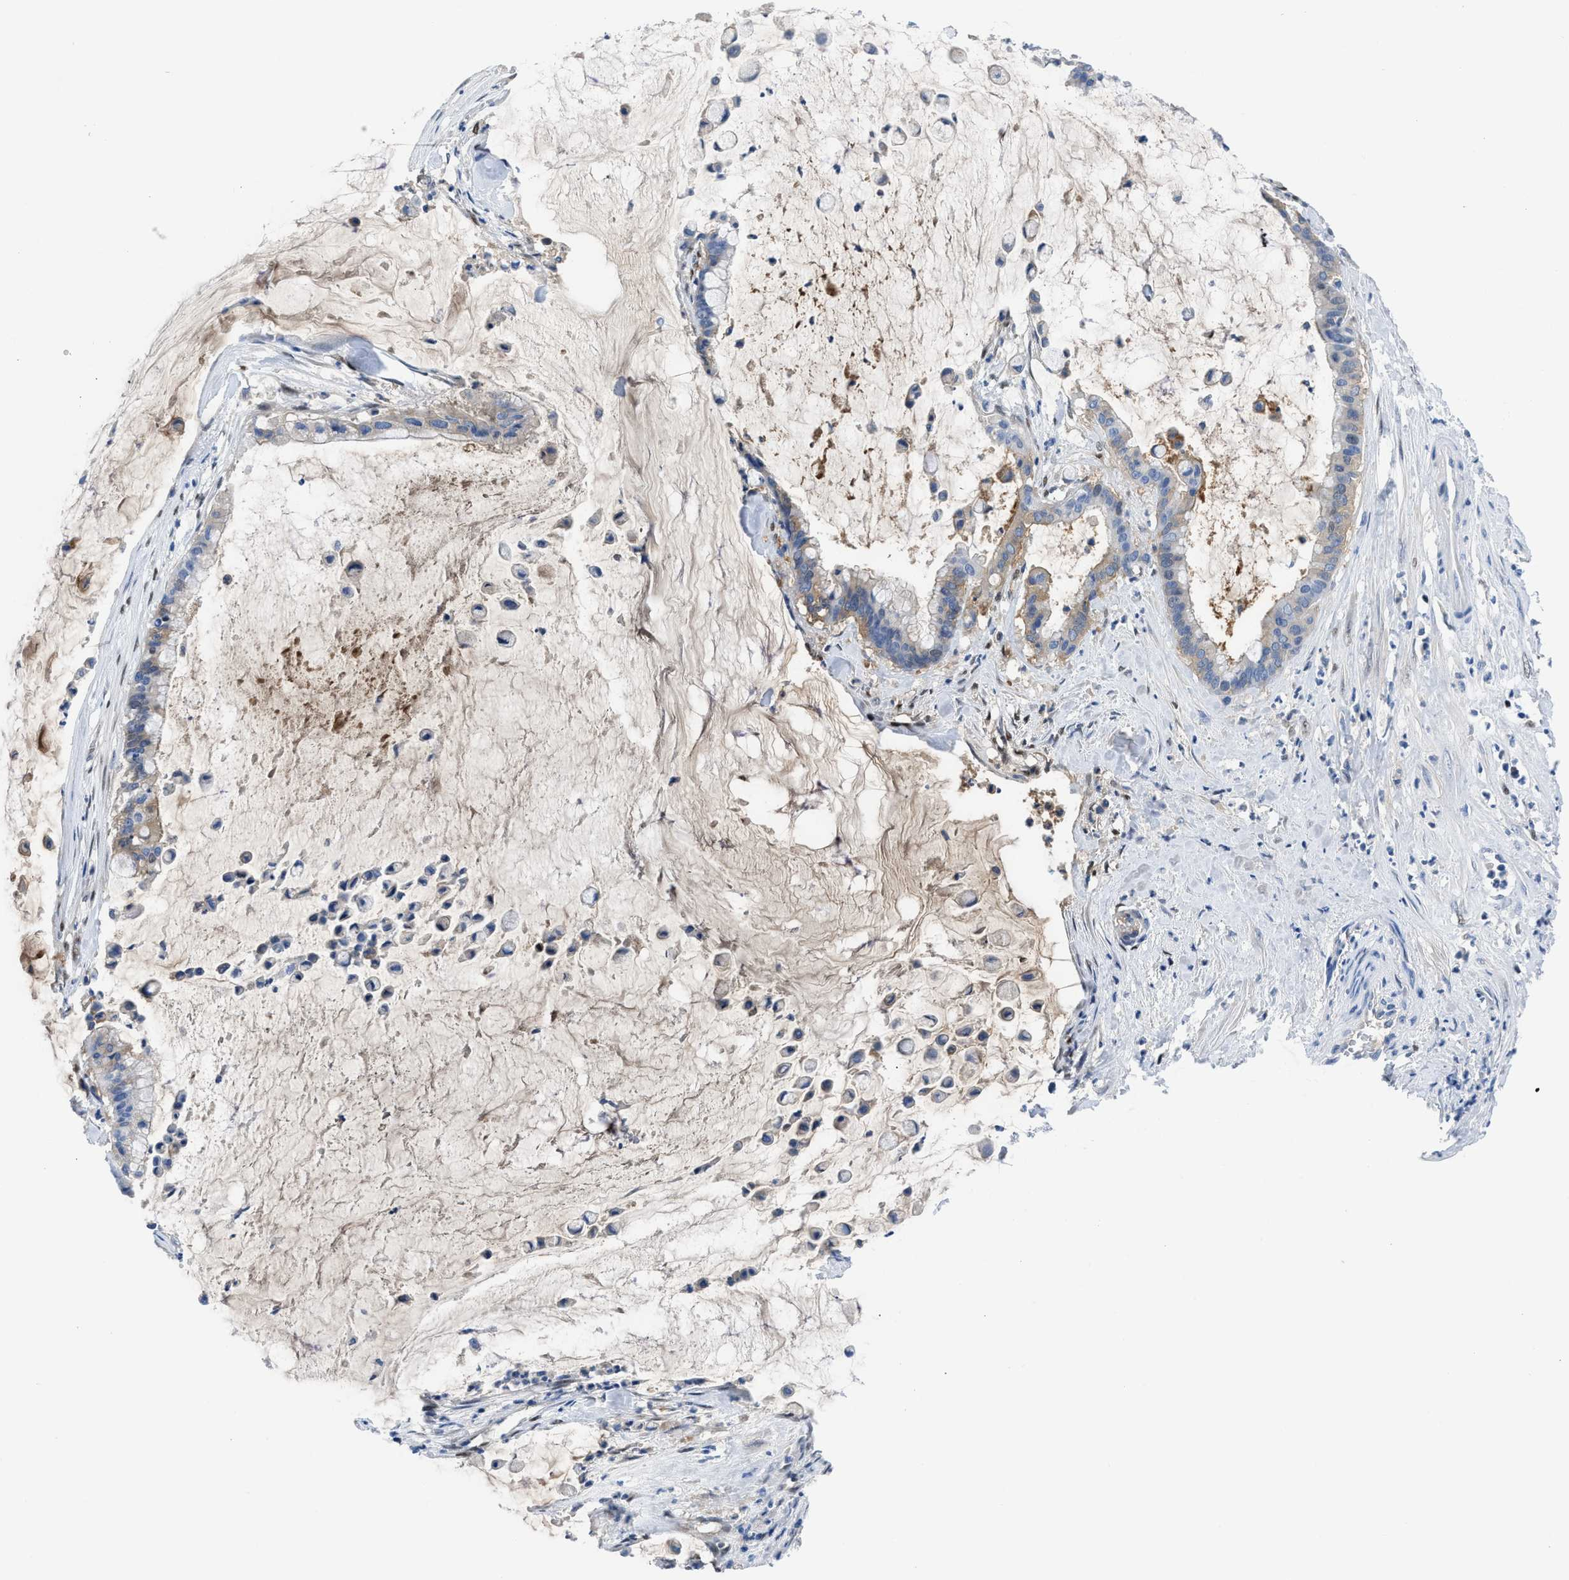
{"staining": {"intensity": "moderate", "quantity": "25%-75%", "location": "cytoplasmic/membranous"}, "tissue": "pancreatic cancer", "cell_type": "Tumor cells", "image_type": "cancer", "snomed": [{"axis": "morphology", "description": "Adenocarcinoma, NOS"}, {"axis": "topography", "description": "Pancreas"}], "caption": "Immunohistochemistry (IHC) staining of pancreatic adenocarcinoma, which shows medium levels of moderate cytoplasmic/membranous staining in approximately 25%-75% of tumor cells indicating moderate cytoplasmic/membranous protein expression. The staining was performed using DAB (brown) for protein detection and nuclei were counterstained in hematoxylin (blue).", "gene": "LEF1", "patient": {"sex": "male", "age": 41}}